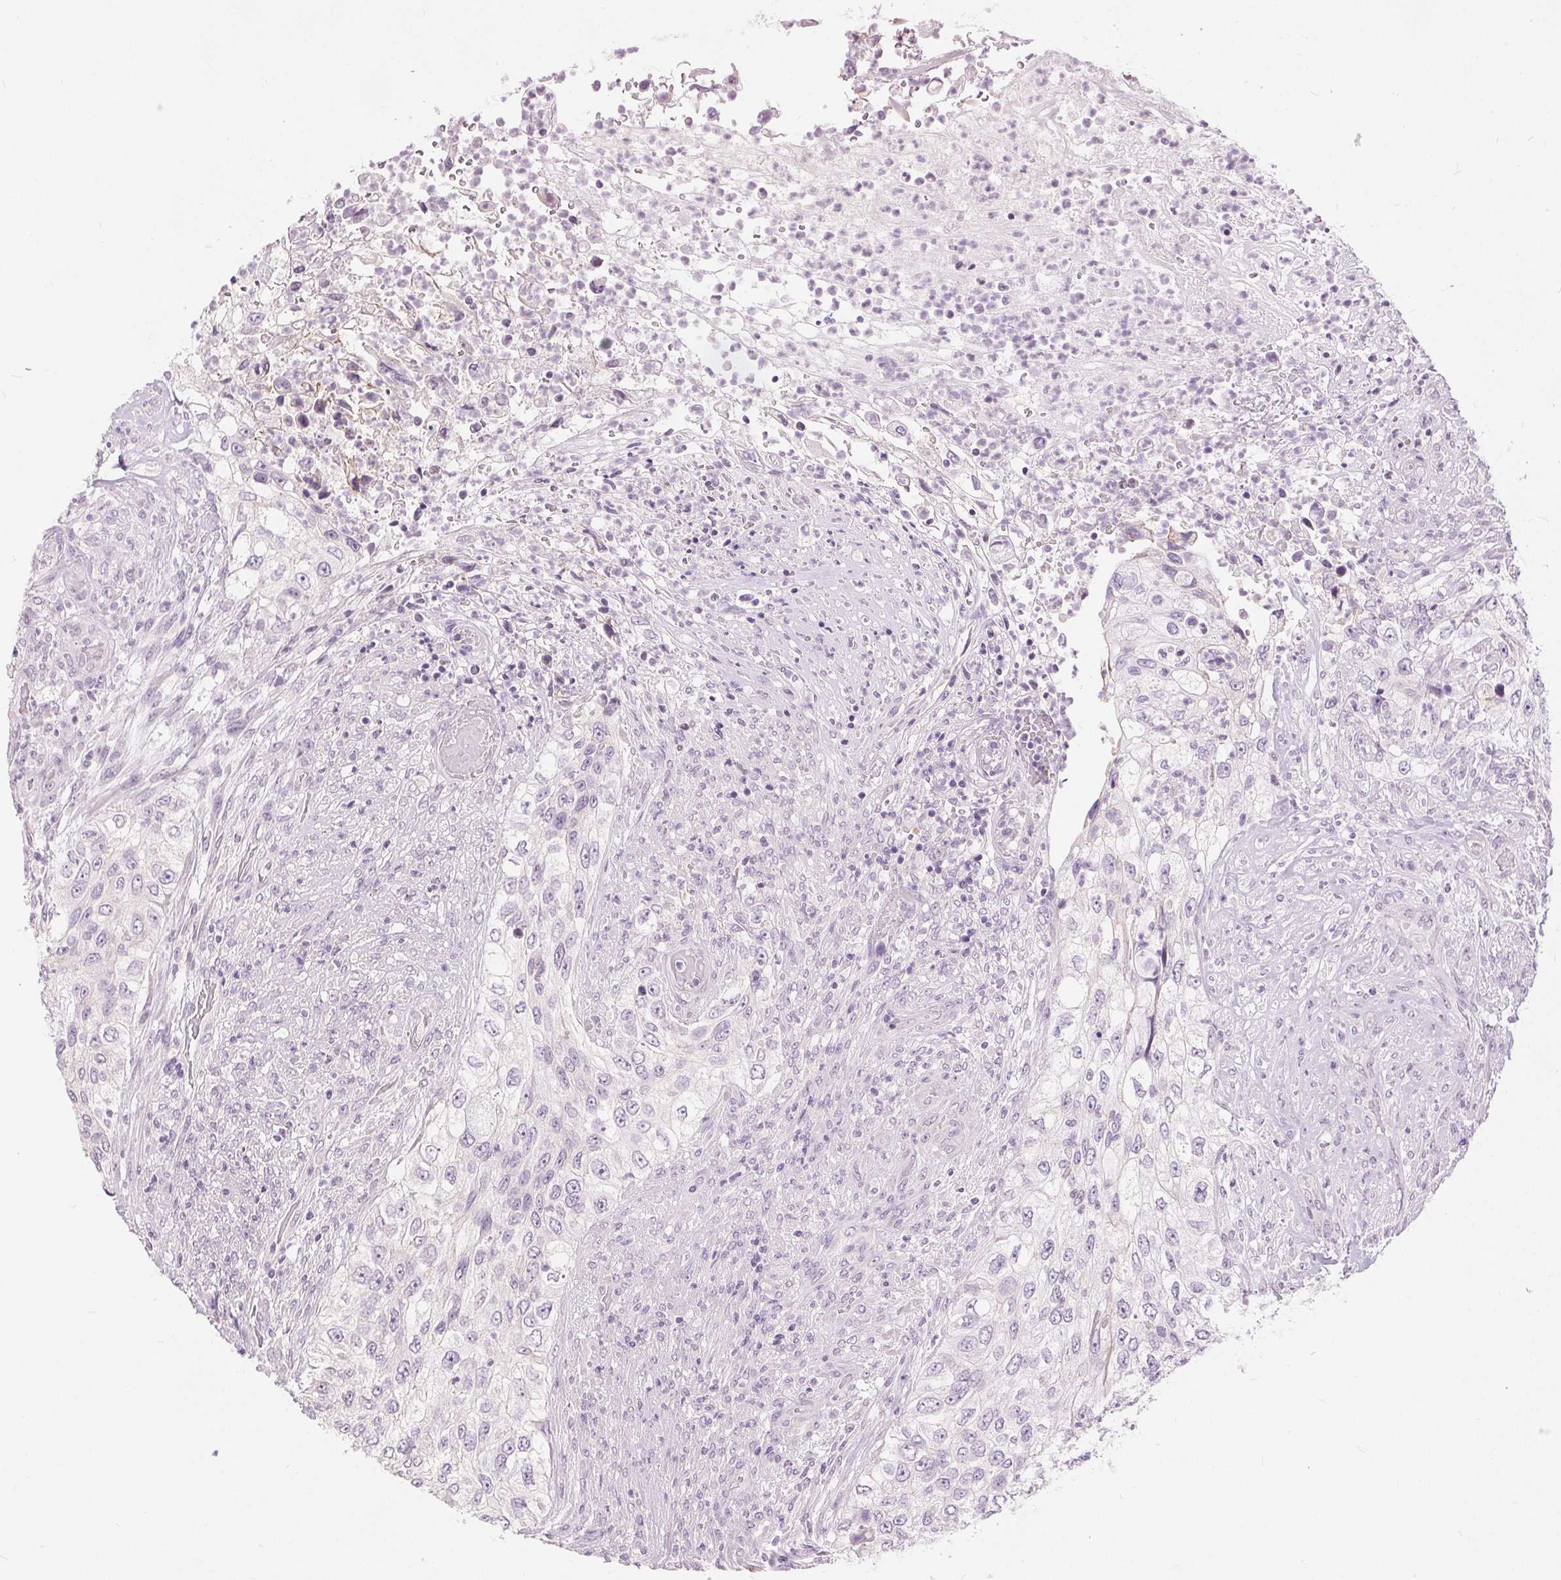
{"staining": {"intensity": "negative", "quantity": "none", "location": "none"}, "tissue": "urothelial cancer", "cell_type": "Tumor cells", "image_type": "cancer", "snomed": [{"axis": "morphology", "description": "Urothelial carcinoma, High grade"}, {"axis": "topography", "description": "Urinary bladder"}], "caption": "A micrograph of human urothelial cancer is negative for staining in tumor cells.", "gene": "DSG3", "patient": {"sex": "female", "age": 60}}